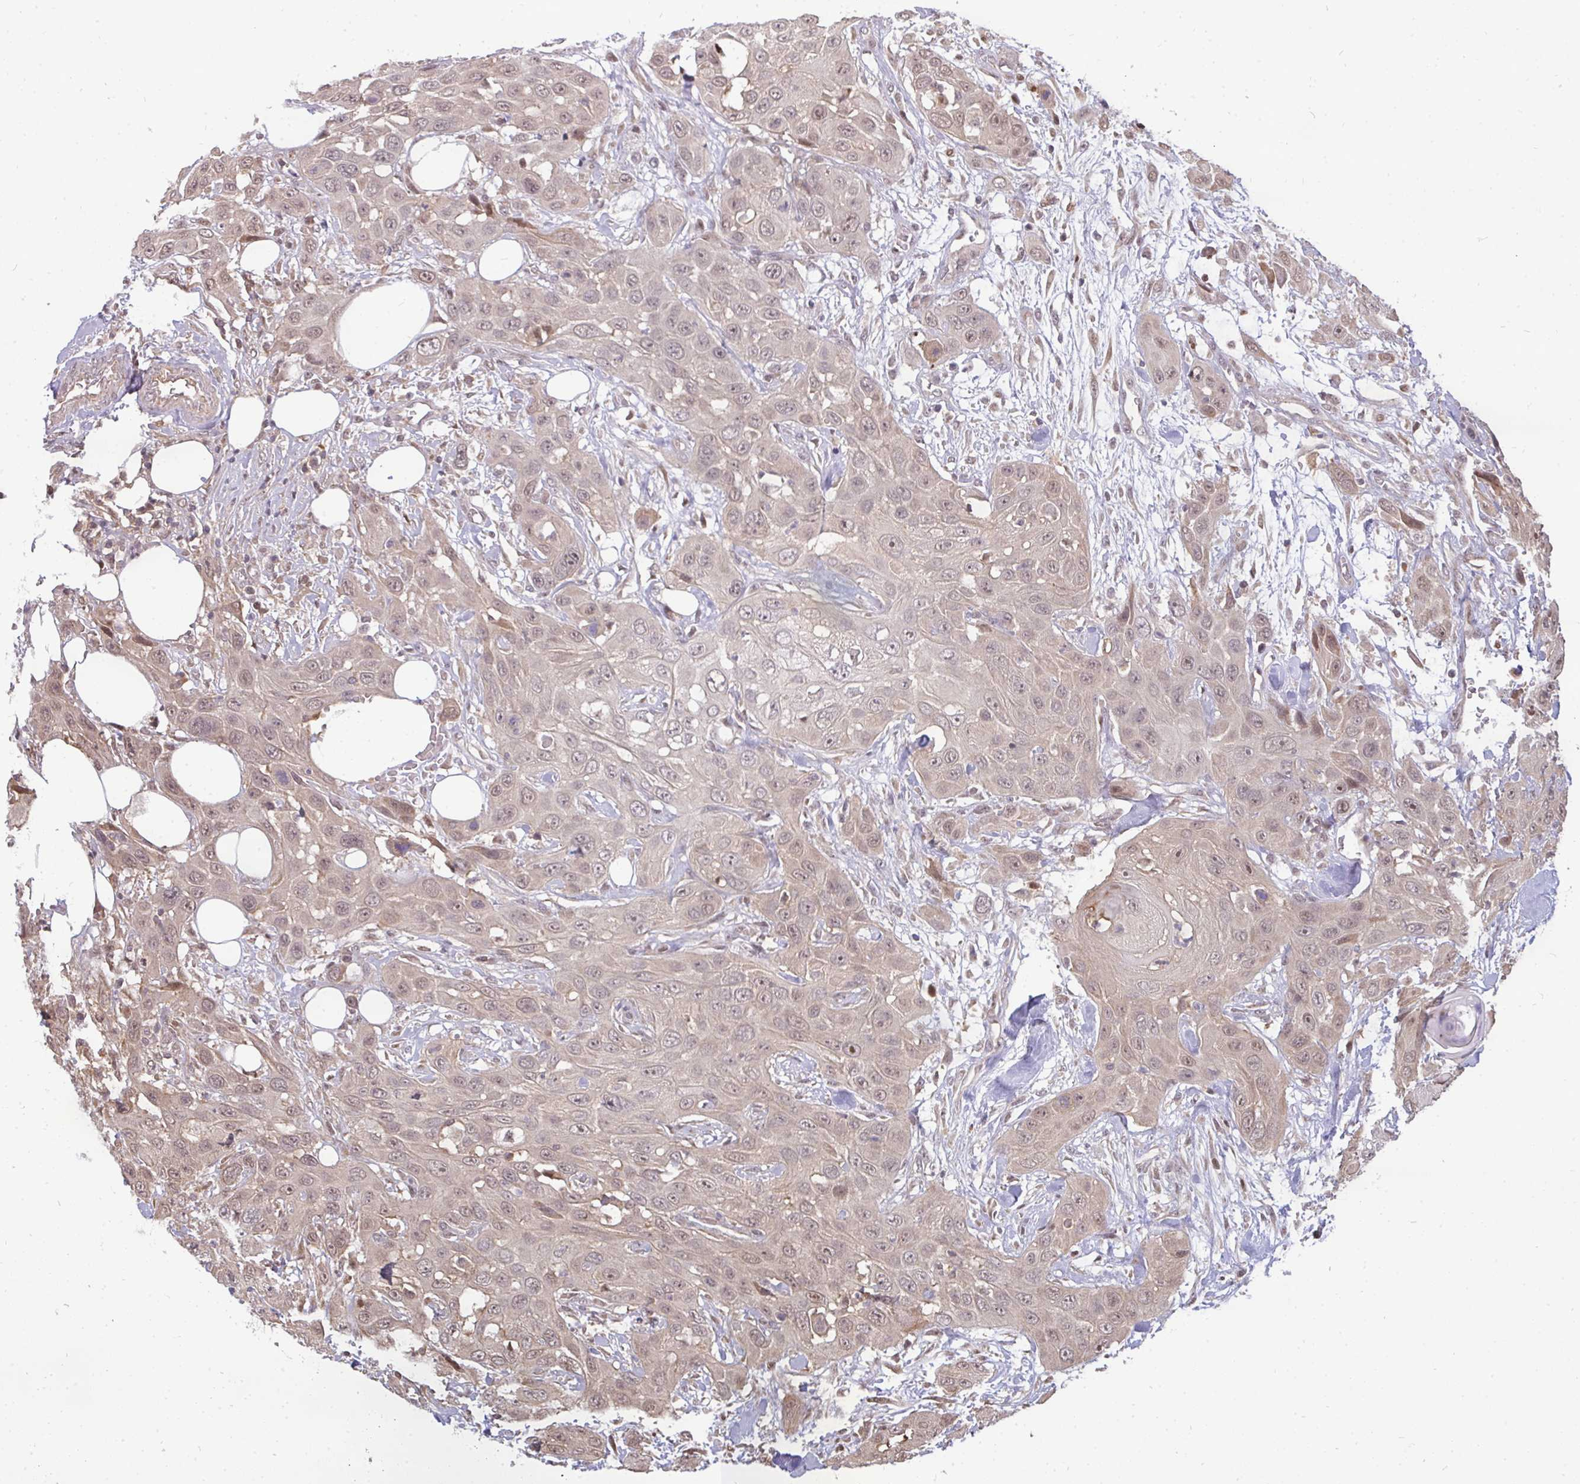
{"staining": {"intensity": "weak", "quantity": "25%-75%", "location": "cytoplasmic/membranous,nuclear"}, "tissue": "head and neck cancer", "cell_type": "Tumor cells", "image_type": "cancer", "snomed": [{"axis": "morphology", "description": "Squamous cell carcinoma, NOS"}, {"axis": "topography", "description": "Head-Neck"}], "caption": "Human squamous cell carcinoma (head and neck) stained for a protein (brown) displays weak cytoplasmic/membranous and nuclear positive positivity in approximately 25%-75% of tumor cells.", "gene": "PATZ1", "patient": {"sex": "male", "age": 81}}